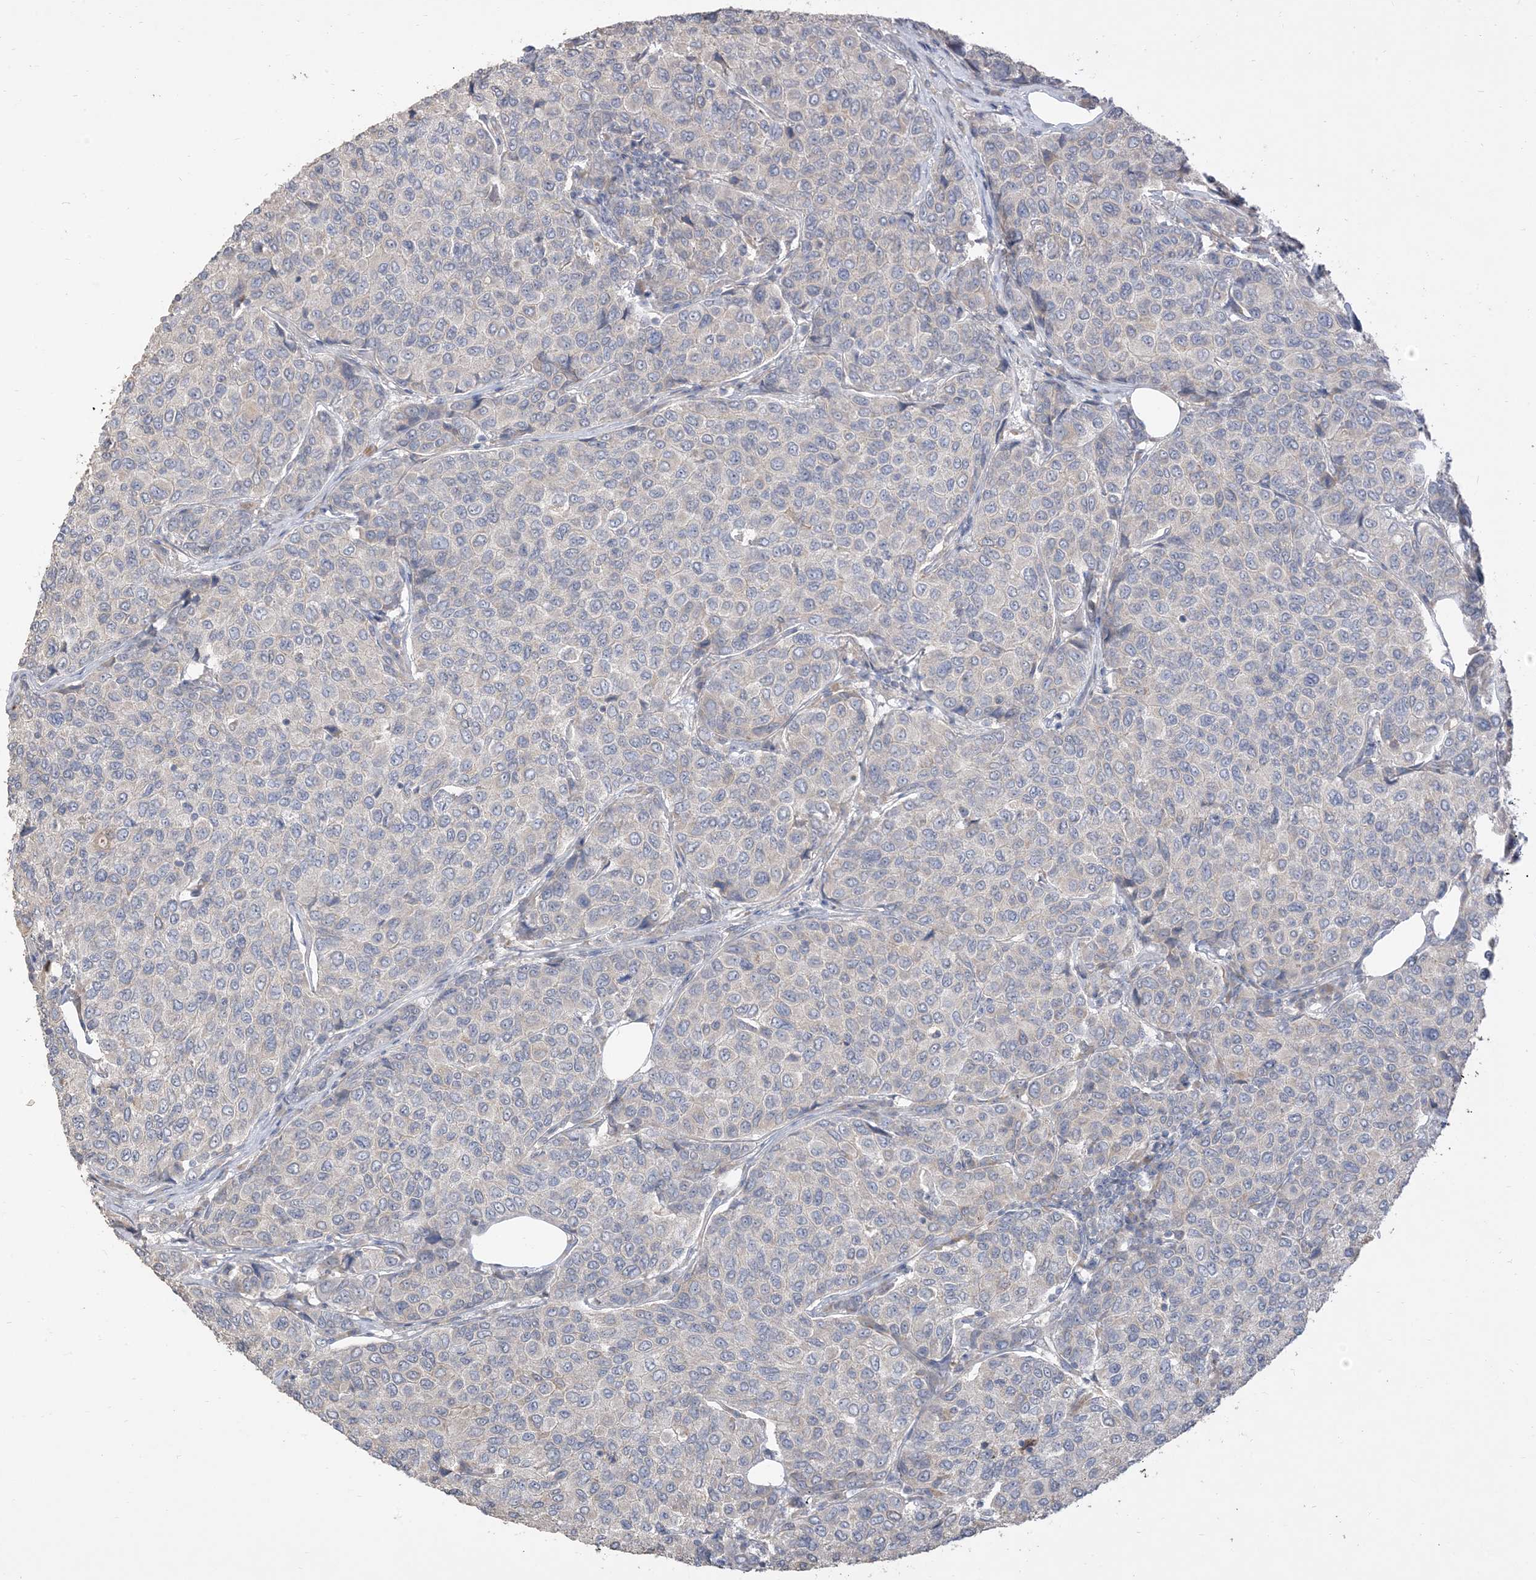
{"staining": {"intensity": "negative", "quantity": "none", "location": "none"}, "tissue": "breast cancer", "cell_type": "Tumor cells", "image_type": "cancer", "snomed": [{"axis": "morphology", "description": "Duct carcinoma"}, {"axis": "topography", "description": "Breast"}], "caption": "Immunohistochemical staining of breast cancer (intraductal carcinoma) demonstrates no significant positivity in tumor cells. The staining is performed using DAB (3,3'-diaminobenzidine) brown chromogen with nuclei counter-stained in using hematoxylin.", "gene": "RNF175", "patient": {"sex": "female", "age": 55}}